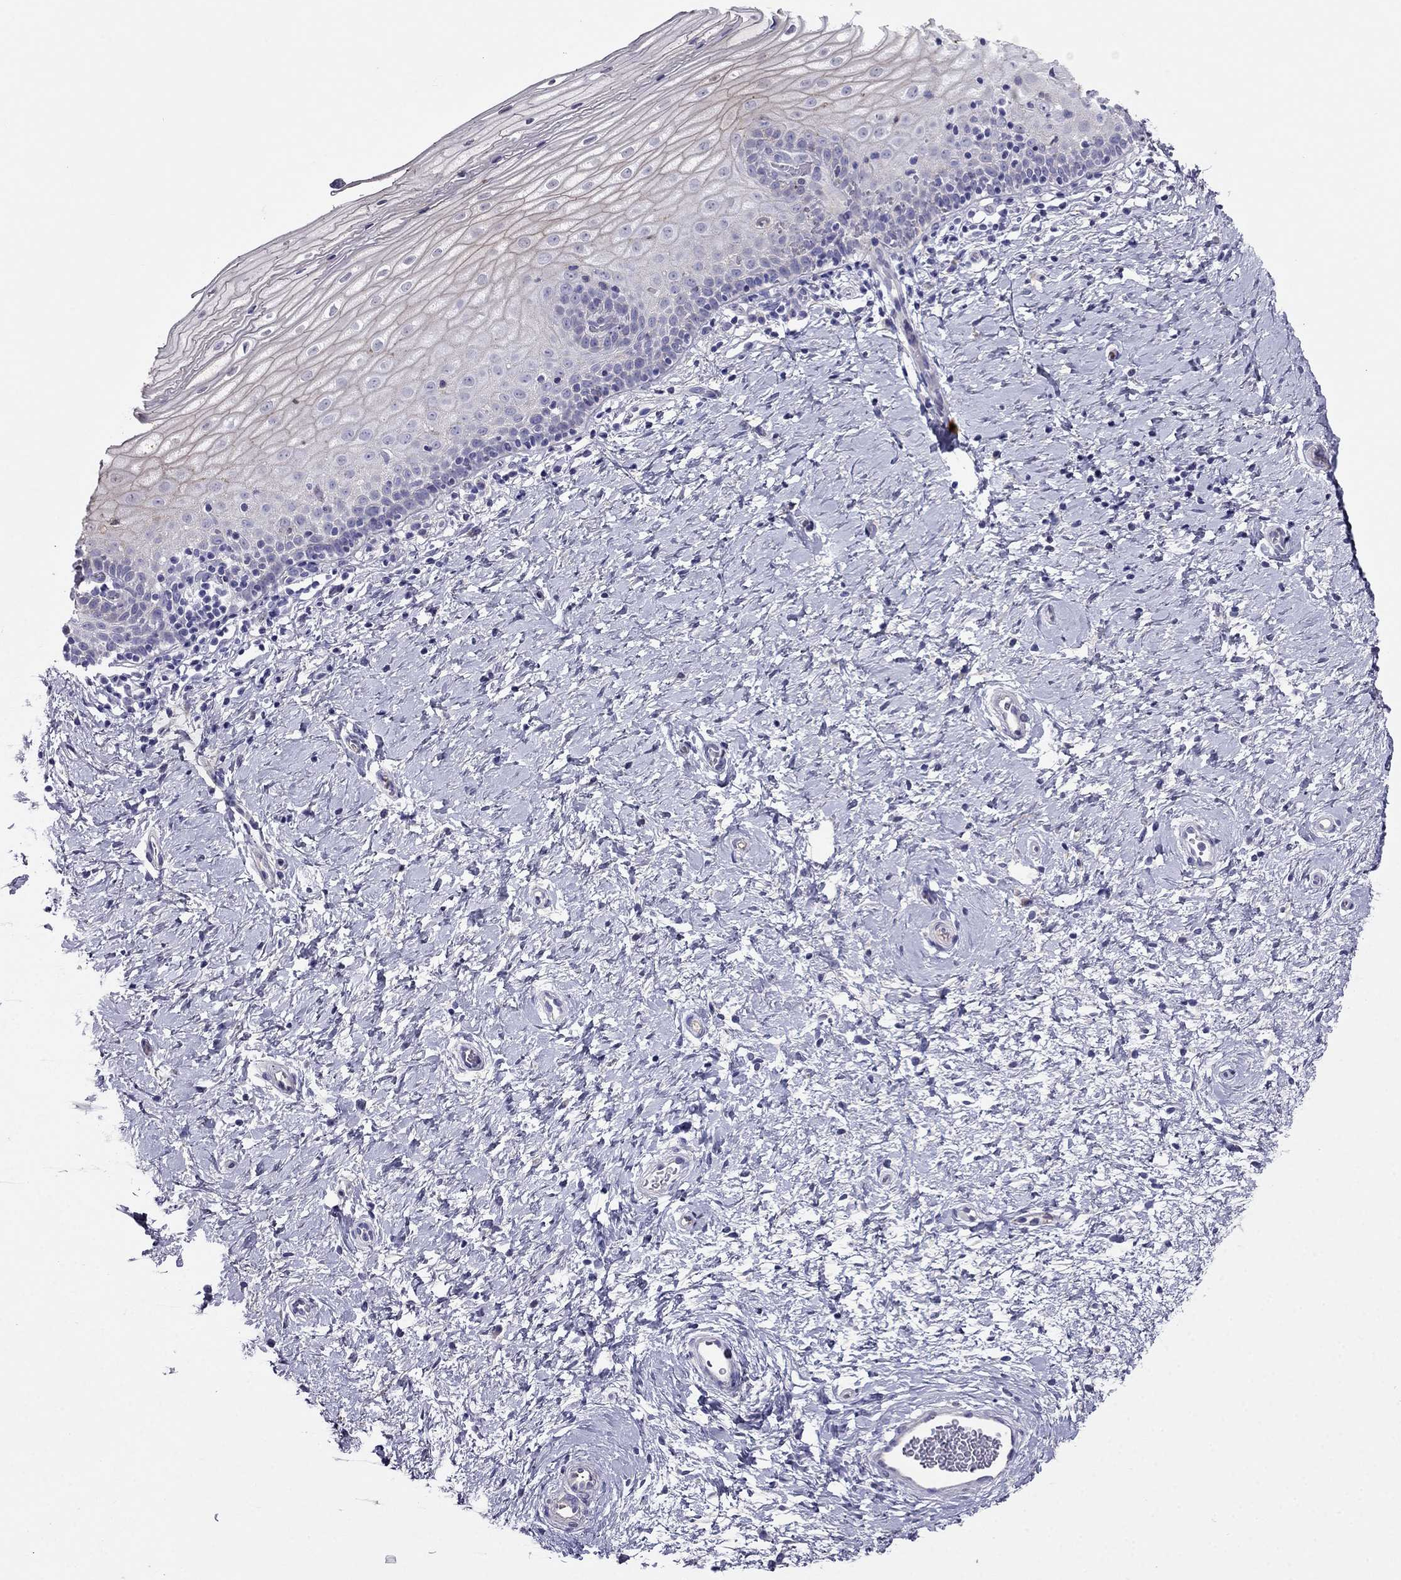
{"staining": {"intensity": "negative", "quantity": "none", "location": "none"}, "tissue": "cervix", "cell_type": "Glandular cells", "image_type": "normal", "snomed": [{"axis": "morphology", "description": "Normal tissue, NOS"}, {"axis": "topography", "description": "Cervix"}], "caption": "Immunohistochemical staining of unremarkable cervix reveals no significant staining in glandular cells. Brightfield microscopy of immunohistochemistry (IHC) stained with DAB (3,3'-diaminobenzidine) (brown) and hematoxylin (blue), captured at high magnification.", "gene": "TBC1D21", "patient": {"sex": "female", "age": 37}}